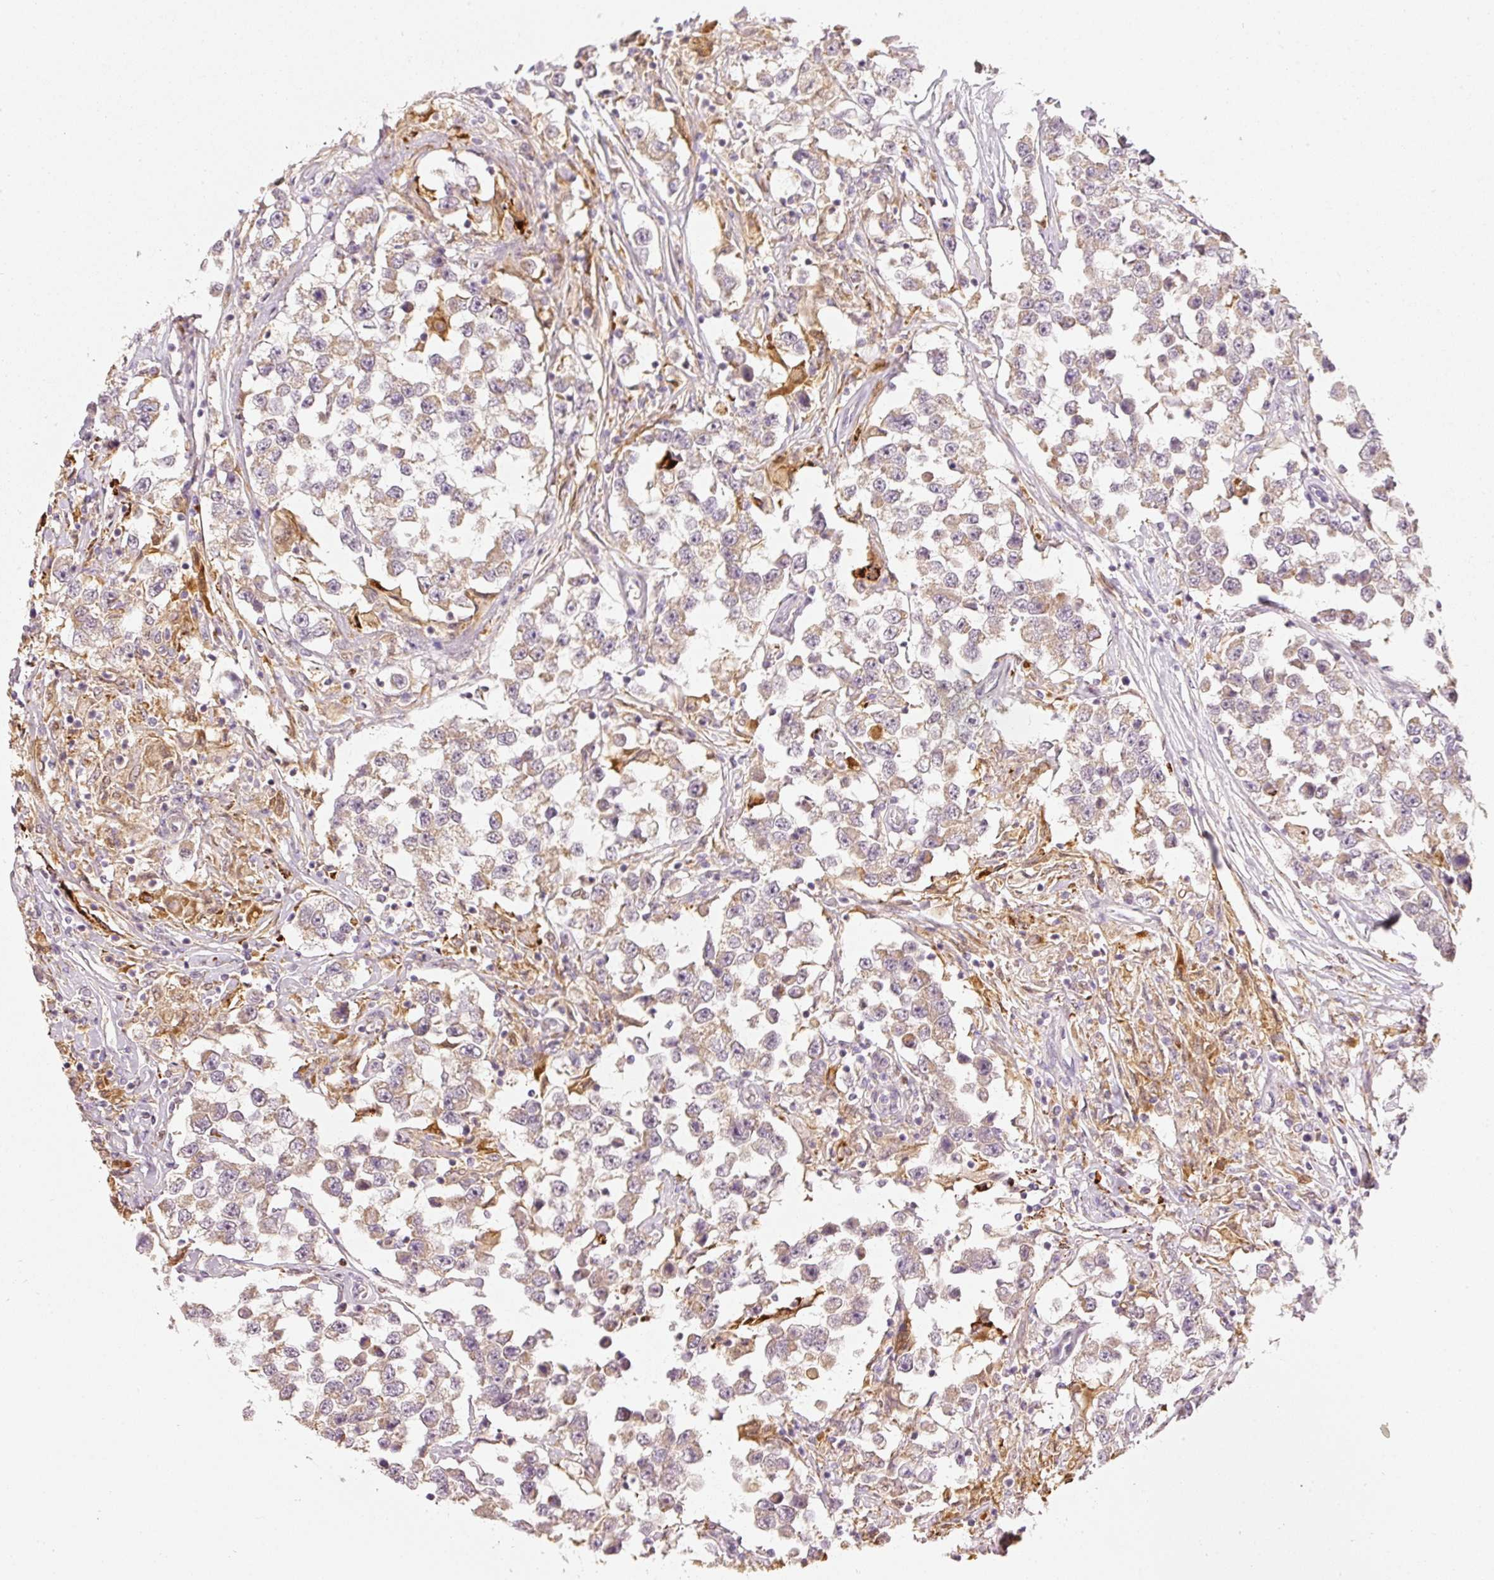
{"staining": {"intensity": "moderate", "quantity": "<25%", "location": "cytoplasmic/membranous"}, "tissue": "testis cancer", "cell_type": "Tumor cells", "image_type": "cancer", "snomed": [{"axis": "morphology", "description": "Seminoma, NOS"}, {"axis": "topography", "description": "Testis"}], "caption": "This is an image of IHC staining of testis cancer, which shows moderate positivity in the cytoplasmic/membranous of tumor cells.", "gene": "MTHFD1L", "patient": {"sex": "male", "age": 46}}